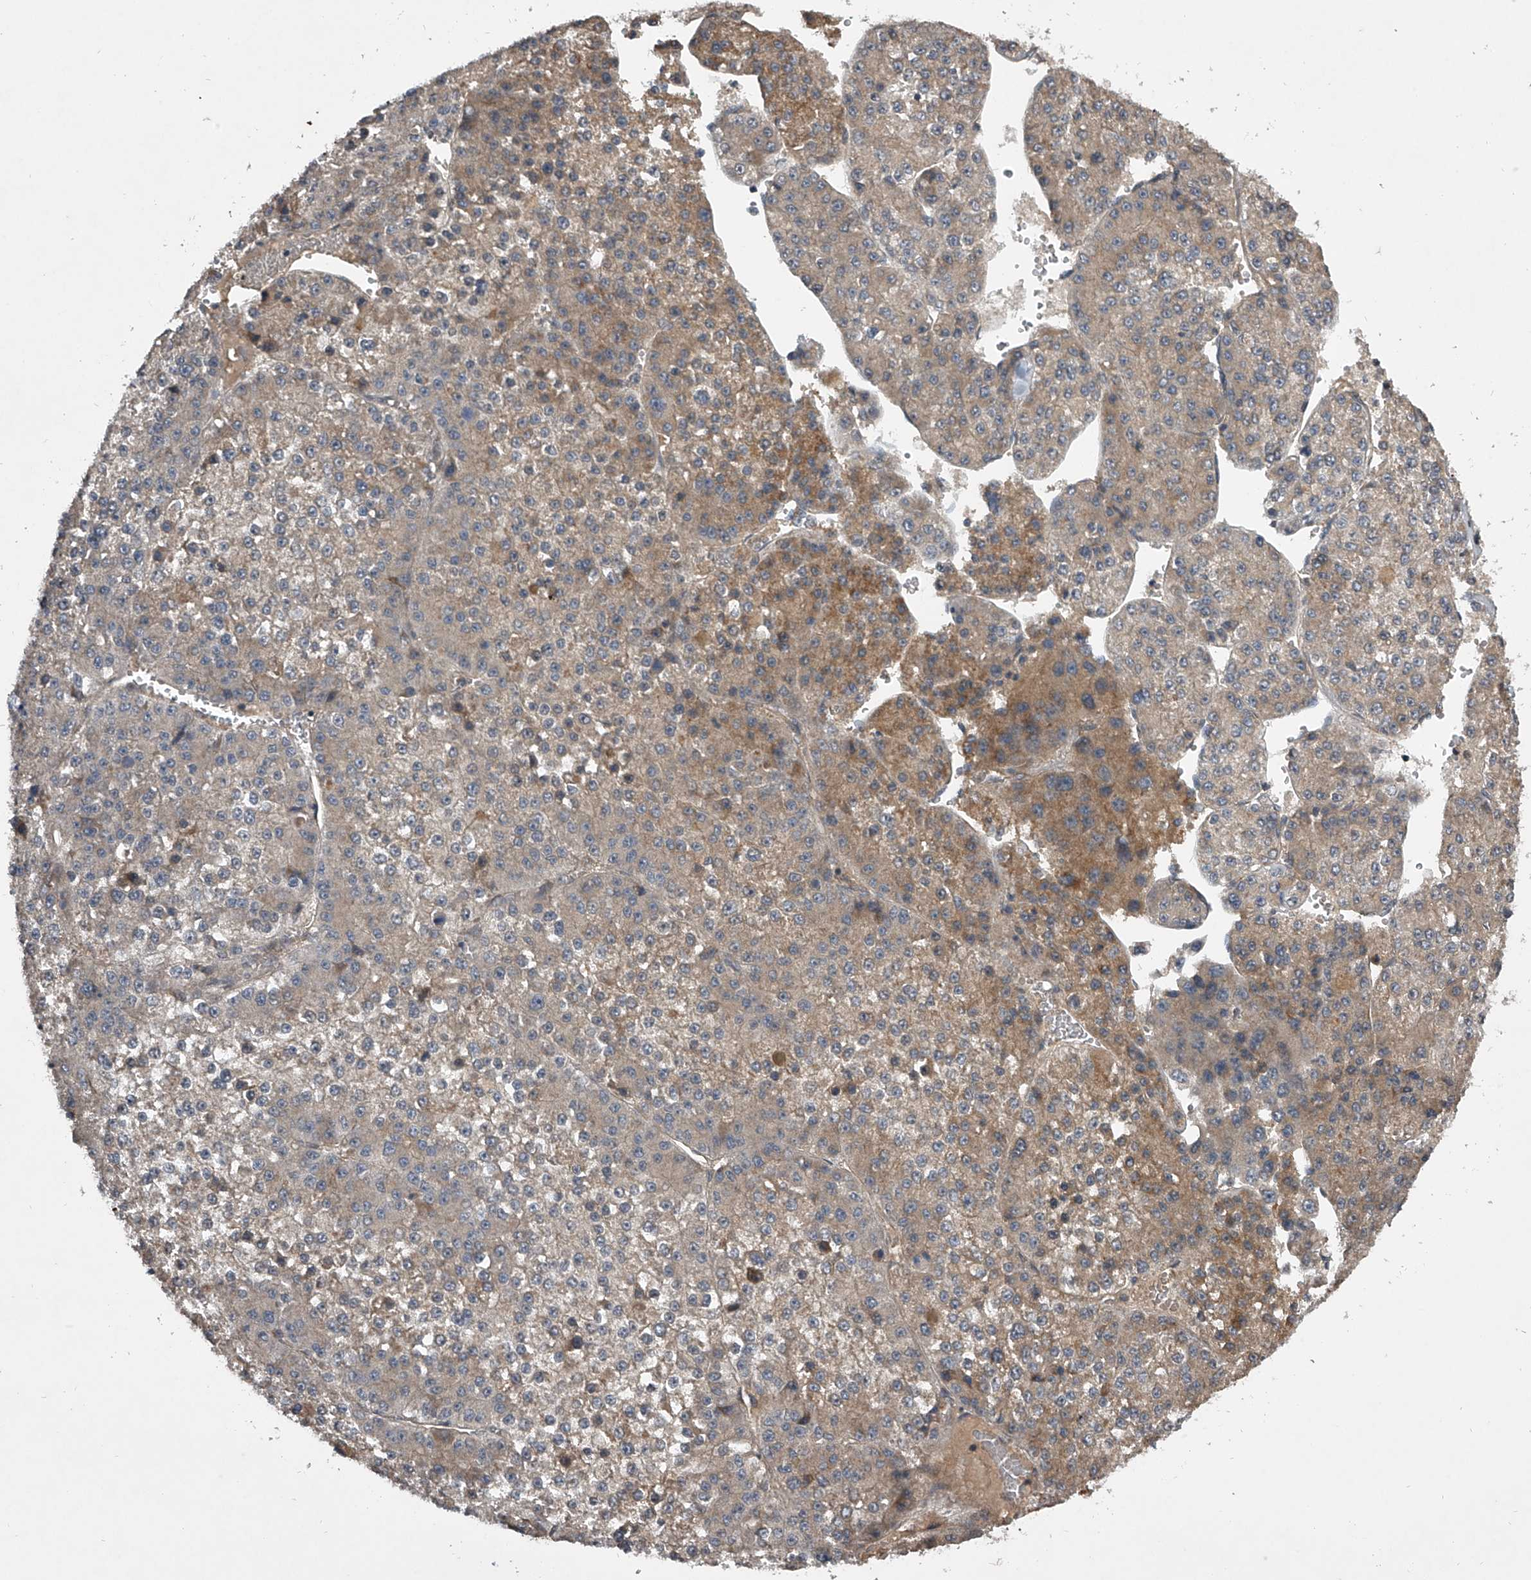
{"staining": {"intensity": "moderate", "quantity": "25%-75%", "location": "cytoplasmic/membranous"}, "tissue": "liver cancer", "cell_type": "Tumor cells", "image_type": "cancer", "snomed": [{"axis": "morphology", "description": "Carcinoma, Hepatocellular, NOS"}, {"axis": "topography", "description": "Liver"}], "caption": "About 25%-75% of tumor cells in human hepatocellular carcinoma (liver) demonstrate moderate cytoplasmic/membranous protein expression as visualized by brown immunohistochemical staining.", "gene": "NFS1", "patient": {"sex": "female", "age": 73}}